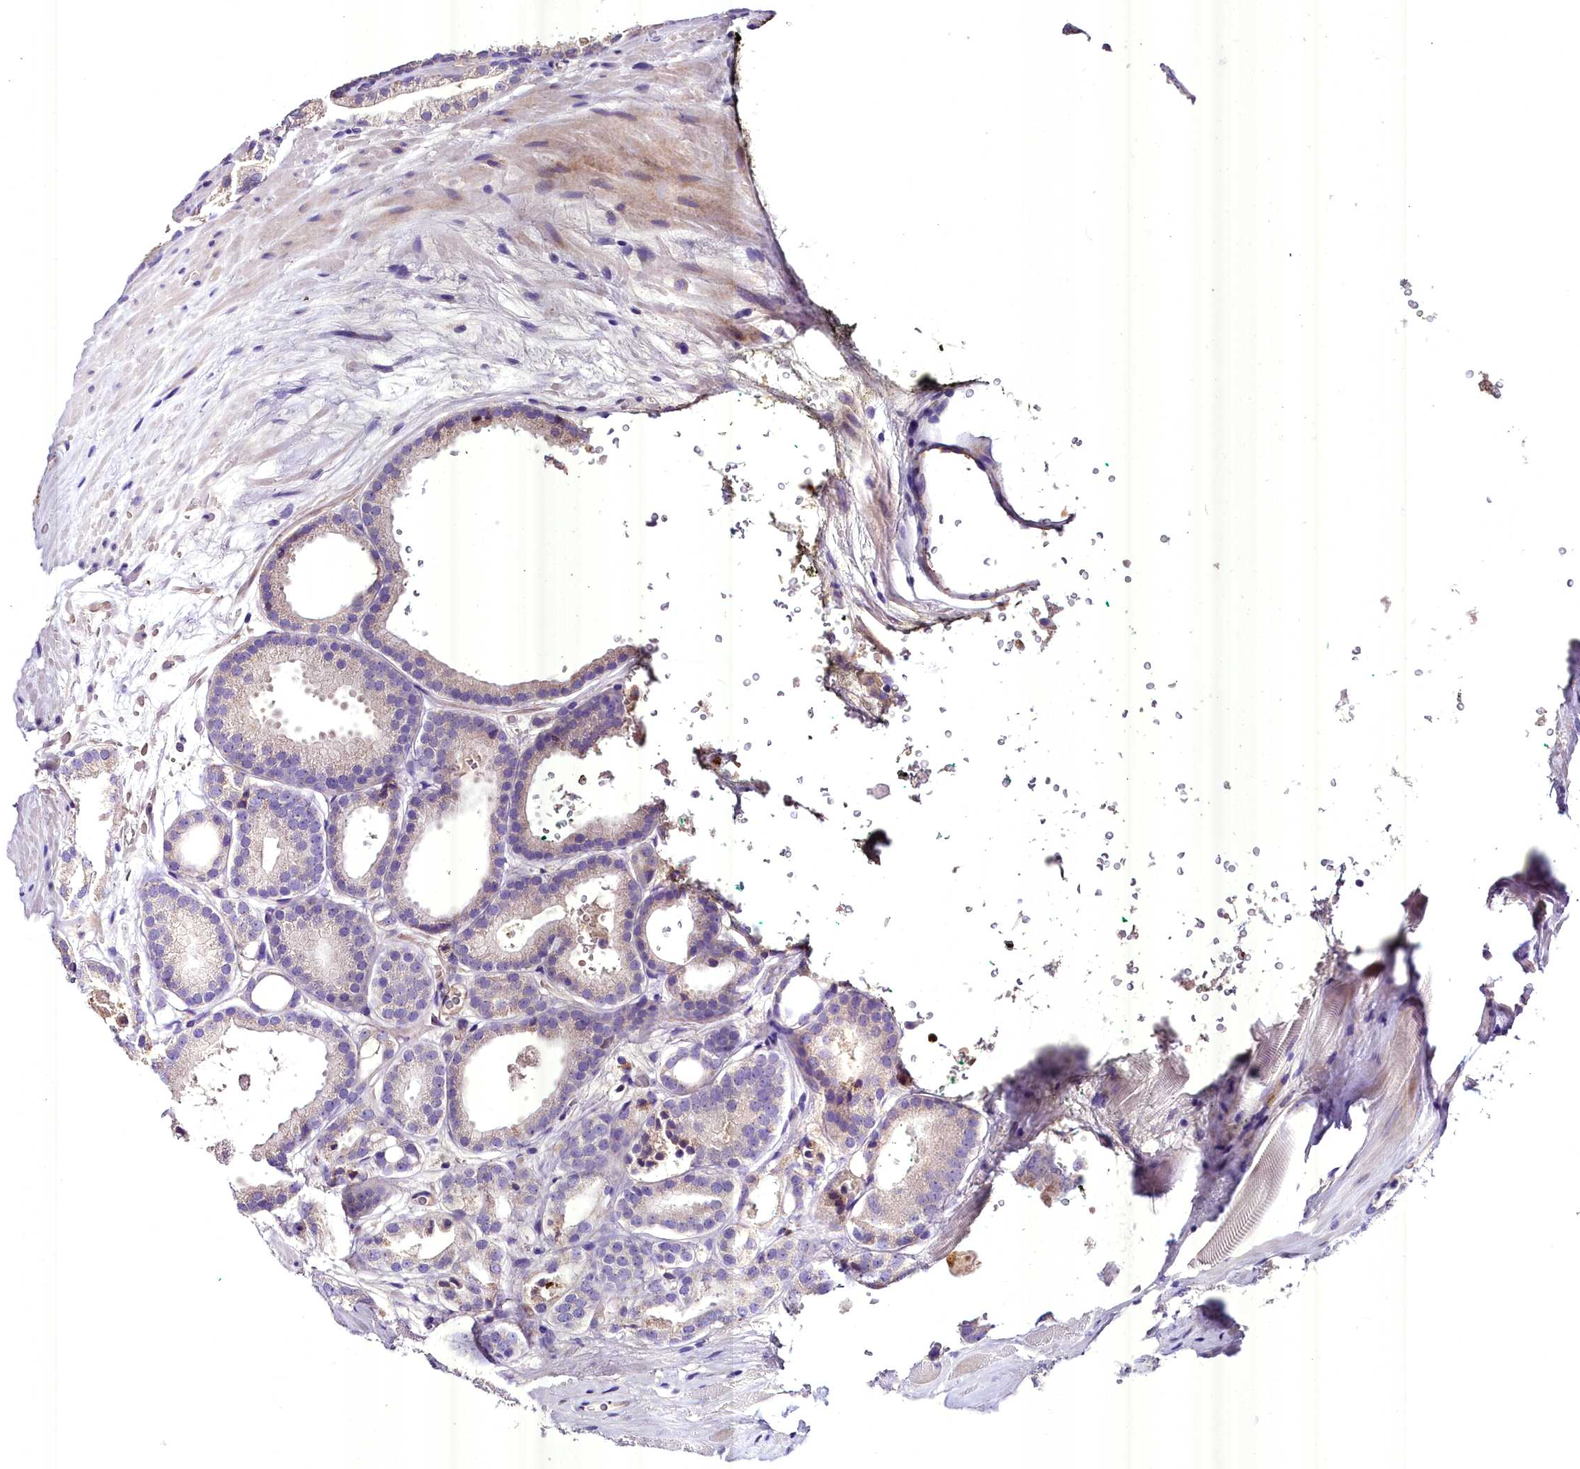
{"staining": {"intensity": "negative", "quantity": "none", "location": "none"}, "tissue": "prostate cancer", "cell_type": "Tumor cells", "image_type": "cancer", "snomed": [{"axis": "morphology", "description": "Adenocarcinoma, High grade"}, {"axis": "topography", "description": "Prostate"}], "caption": "Micrograph shows no protein staining in tumor cells of prostate adenocarcinoma (high-grade) tissue. (DAB IHC with hematoxylin counter stain).", "gene": "MS4A18", "patient": {"sex": "male", "age": 67}}